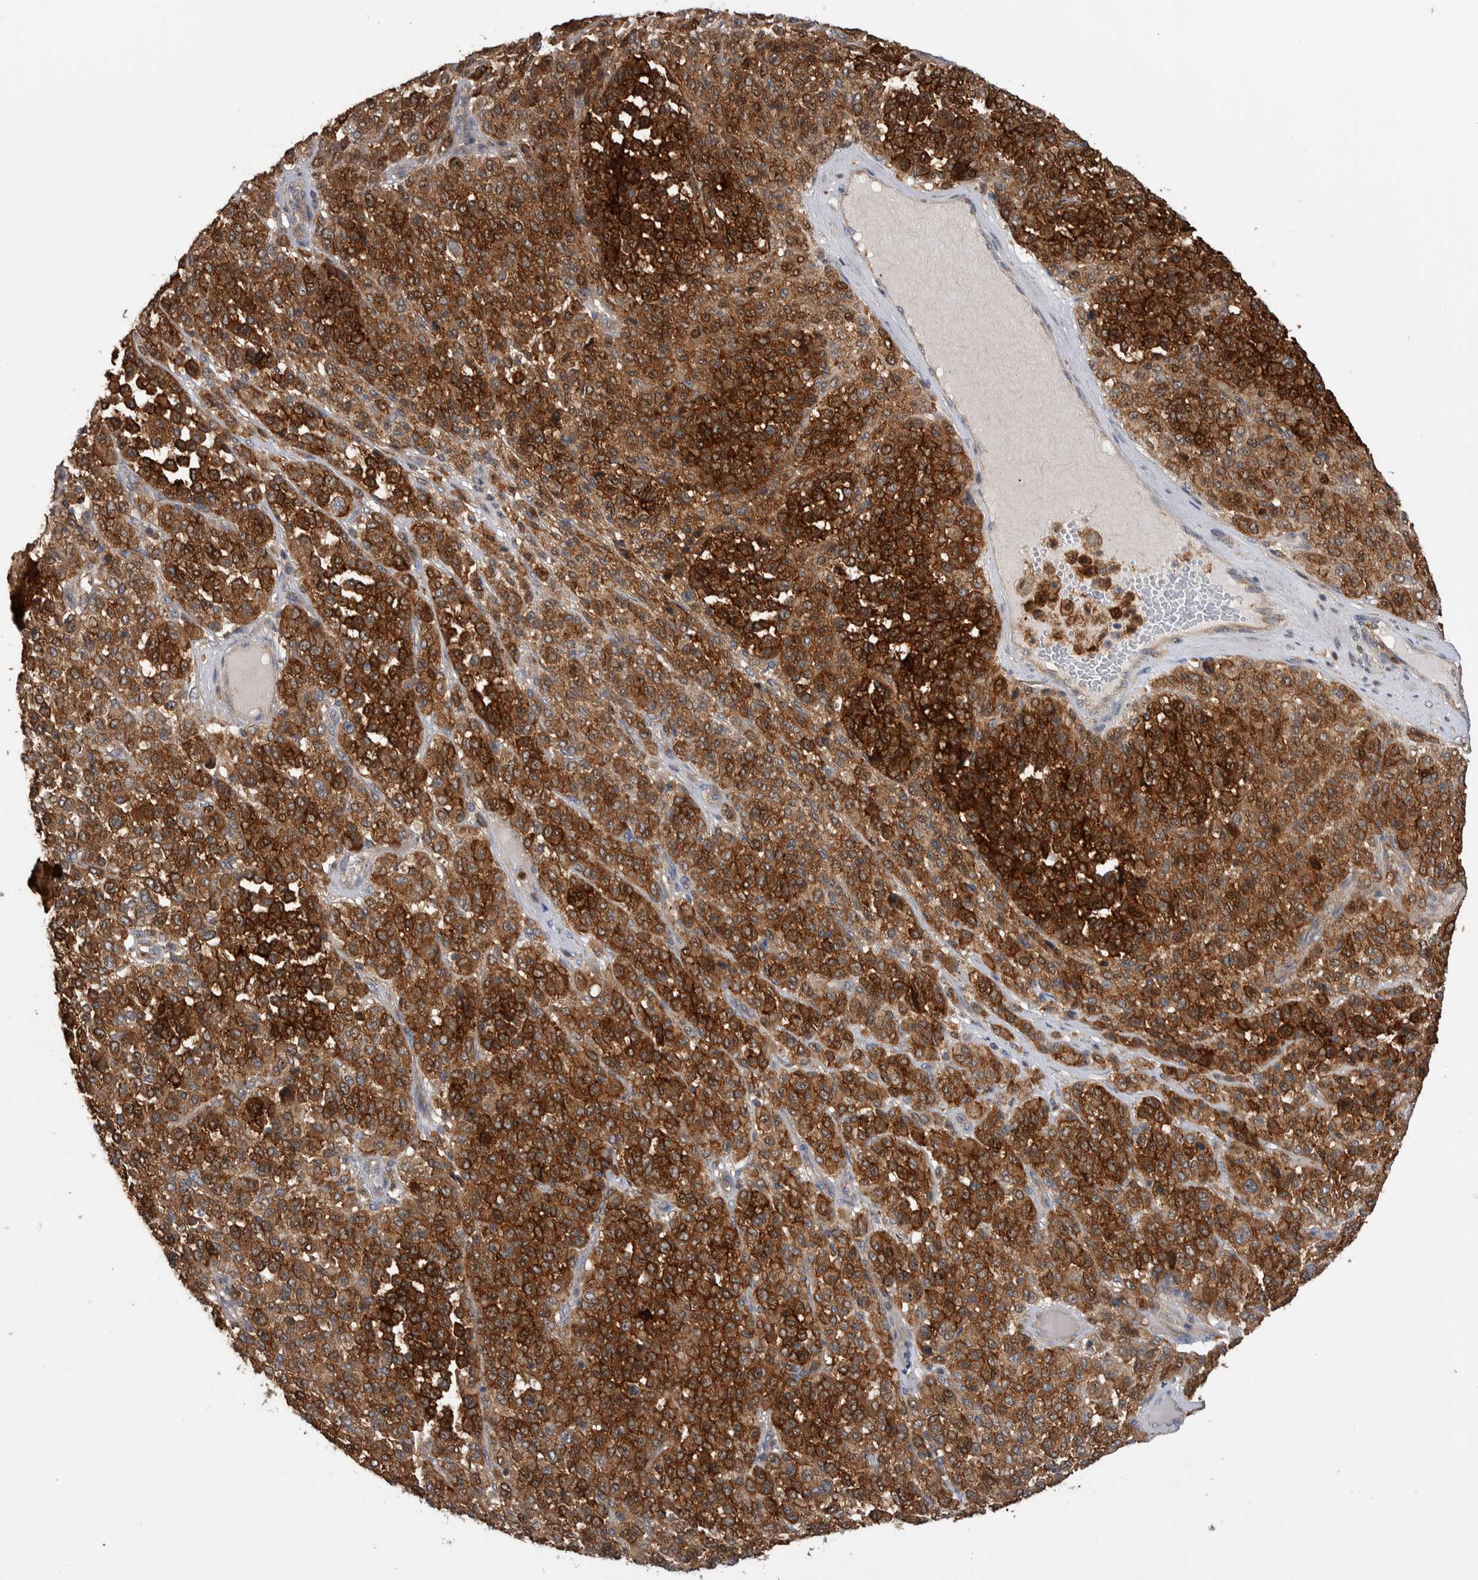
{"staining": {"intensity": "moderate", "quantity": ">75%", "location": "cytoplasmic/membranous"}, "tissue": "melanoma", "cell_type": "Tumor cells", "image_type": "cancer", "snomed": [{"axis": "morphology", "description": "Malignant melanoma, Metastatic site"}, {"axis": "topography", "description": "Pancreas"}], "caption": "This photomicrograph displays immunohistochemistry (IHC) staining of melanoma, with medium moderate cytoplasmic/membranous staining in about >75% of tumor cells.", "gene": "SDCBP", "patient": {"sex": "female", "age": 30}}